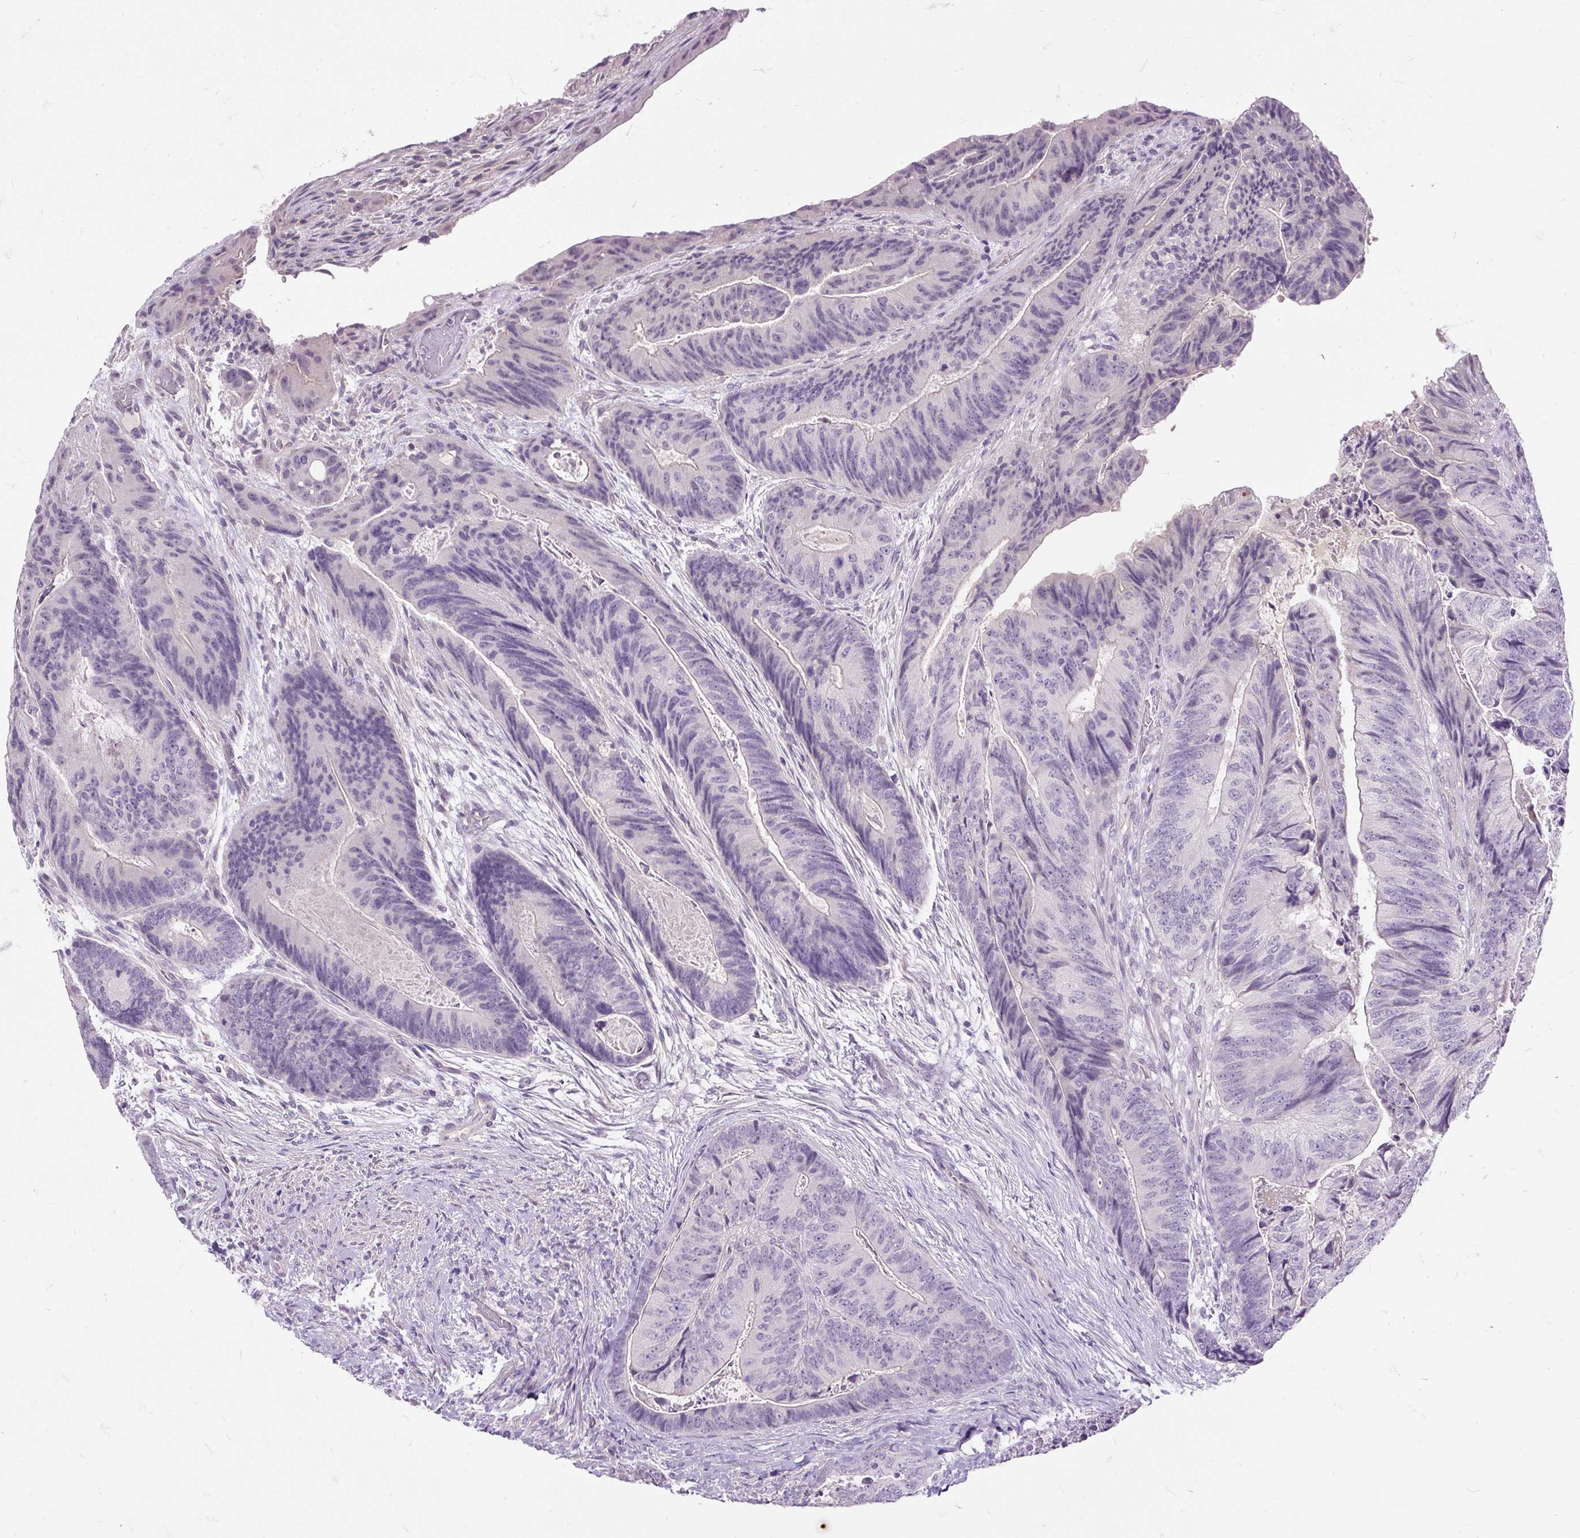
{"staining": {"intensity": "negative", "quantity": "none", "location": "none"}, "tissue": "colorectal cancer", "cell_type": "Tumor cells", "image_type": "cancer", "snomed": [{"axis": "morphology", "description": "Adenocarcinoma, NOS"}, {"axis": "topography", "description": "Colon"}], "caption": "This is an immunohistochemistry histopathology image of human colorectal adenocarcinoma. There is no positivity in tumor cells.", "gene": "KRTAP20-3", "patient": {"sex": "female", "age": 67}}